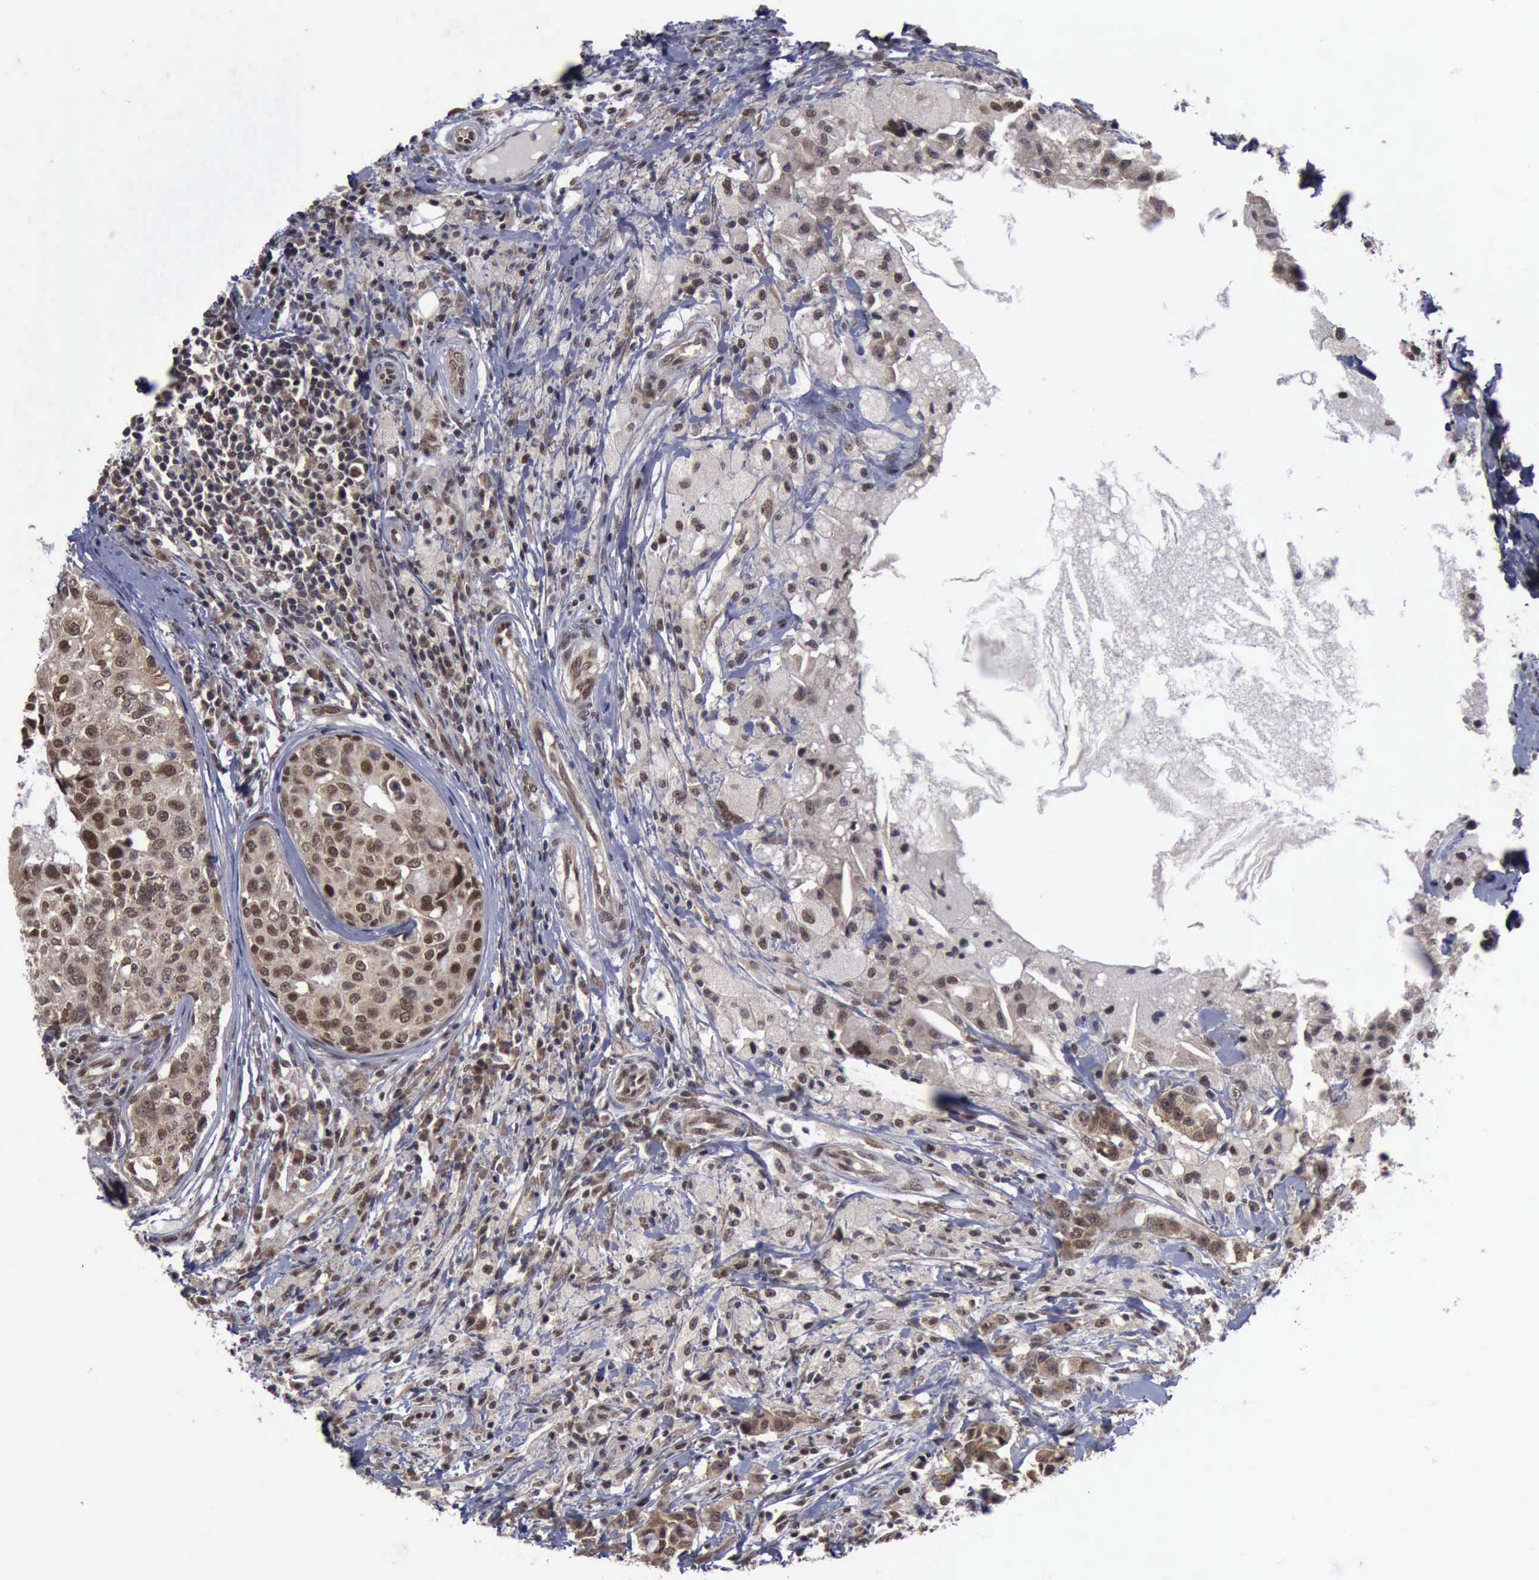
{"staining": {"intensity": "moderate", "quantity": ">75%", "location": "cytoplasmic/membranous,nuclear"}, "tissue": "breast cancer", "cell_type": "Tumor cells", "image_type": "cancer", "snomed": [{"axis": "morphology", "description": "Duct carcinoma"}, {"axis": "topography", "description": "Breast"}], "caption": "Protein positivity by IHC exhibits moderate cytoplasmic/membranous and nuclear positivity in approximately >75% of tumor cells in invasive ductal carcinoma (breast). (Stains: DAB in brown, nuclei in blue, Microscopy: brightfield microscopy at high magnification).", "gene": "RTCB", "patient": {"sex": "female", "age": 27}}